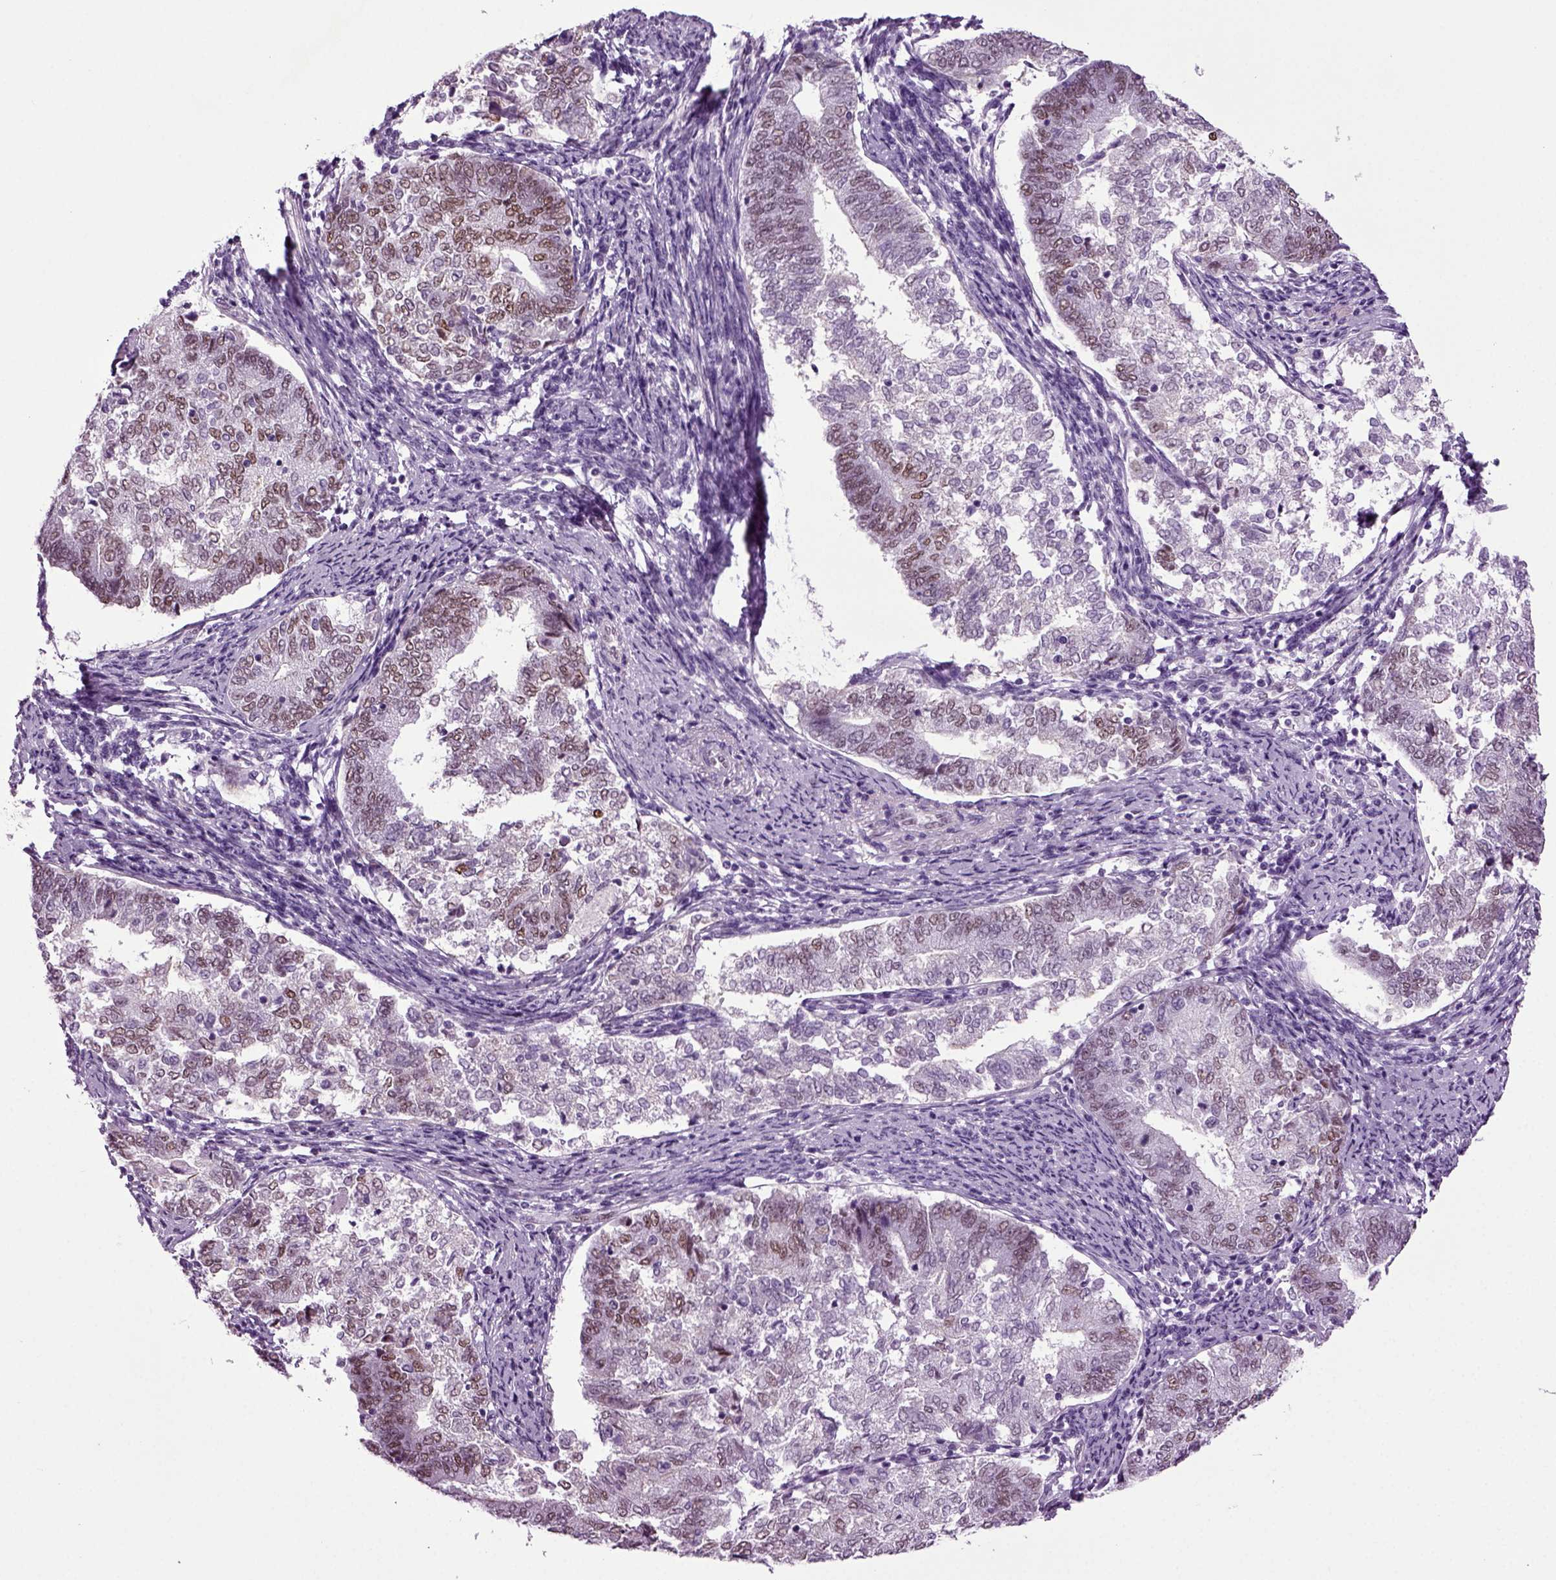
{"staining": {"intensity": "moderate", "quantity": "<25%", "location": "nuclear"}, "tissue": "endometrial cancer", "cell_type": "Tumor cells", "image_type": "cancer", "snomed": [{"axis": "morphology", "description": "Adenocarcinoma, NOS"}, {"axis": "topography", "description": "Endometrium"}], "caption": "Moderate nuclear staining for a protein is appreciated in approximately <25% of tumor cells of endometrial adenocarcinoma using immunohistochemistry (IHC).", "gene": "RFX3", "patient": {"sex": "female", "age": 65}}